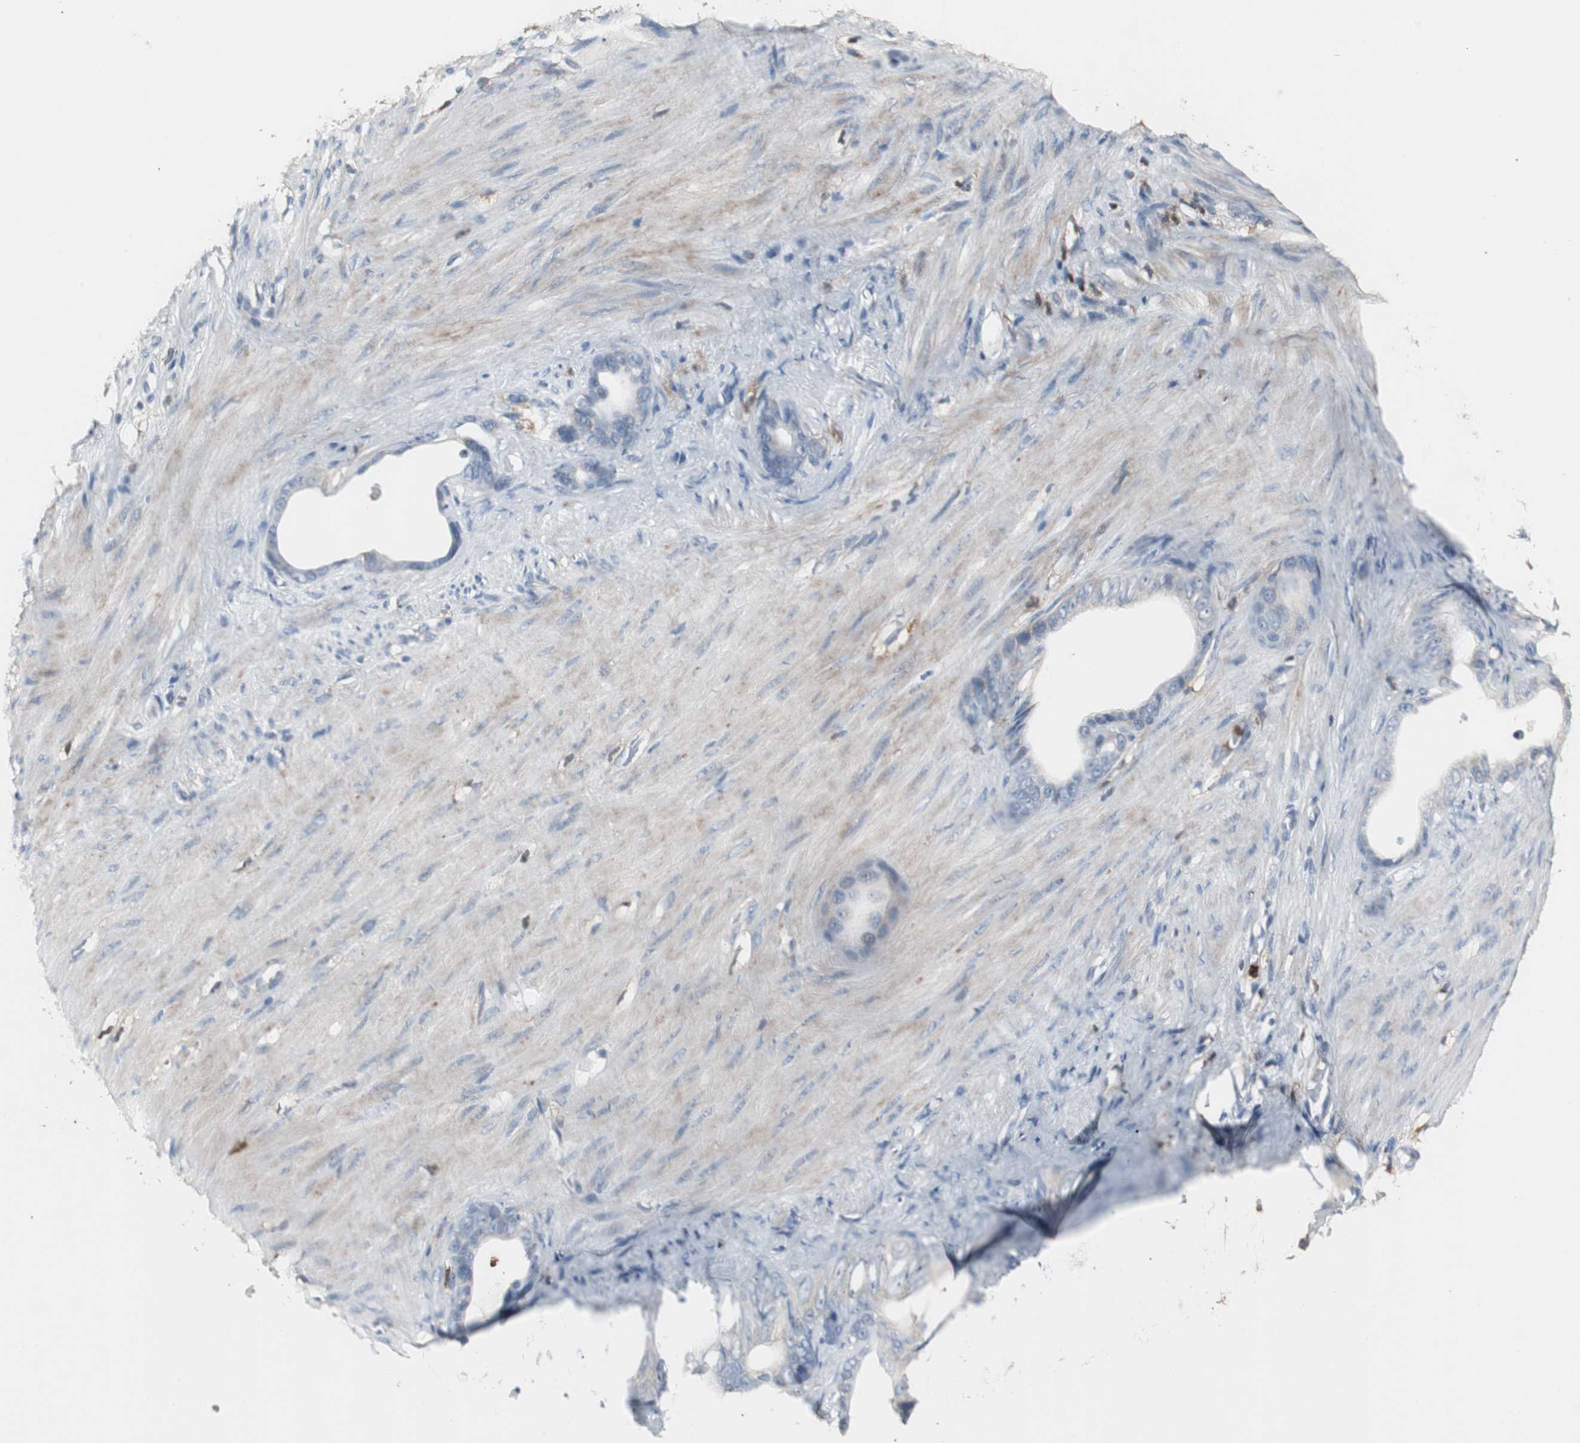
{"staining": {"intensity": "negative", "quantity": "none", "location": "none"}, "tissue": "stomach cancer", "cell_type": "Tumor cells", "image_type": "cancer", "snomed": [{"axis": "morphology", "description": "Adenocarcinoma, NOS"}, {"axis": "topography", "description": "Stomach"}], "caption": "The photomicrograph displays no significant expression in tumor cells of stomach cancer.", "gene": "NCF2", "patient": {"sex": "female", "age": 75}}